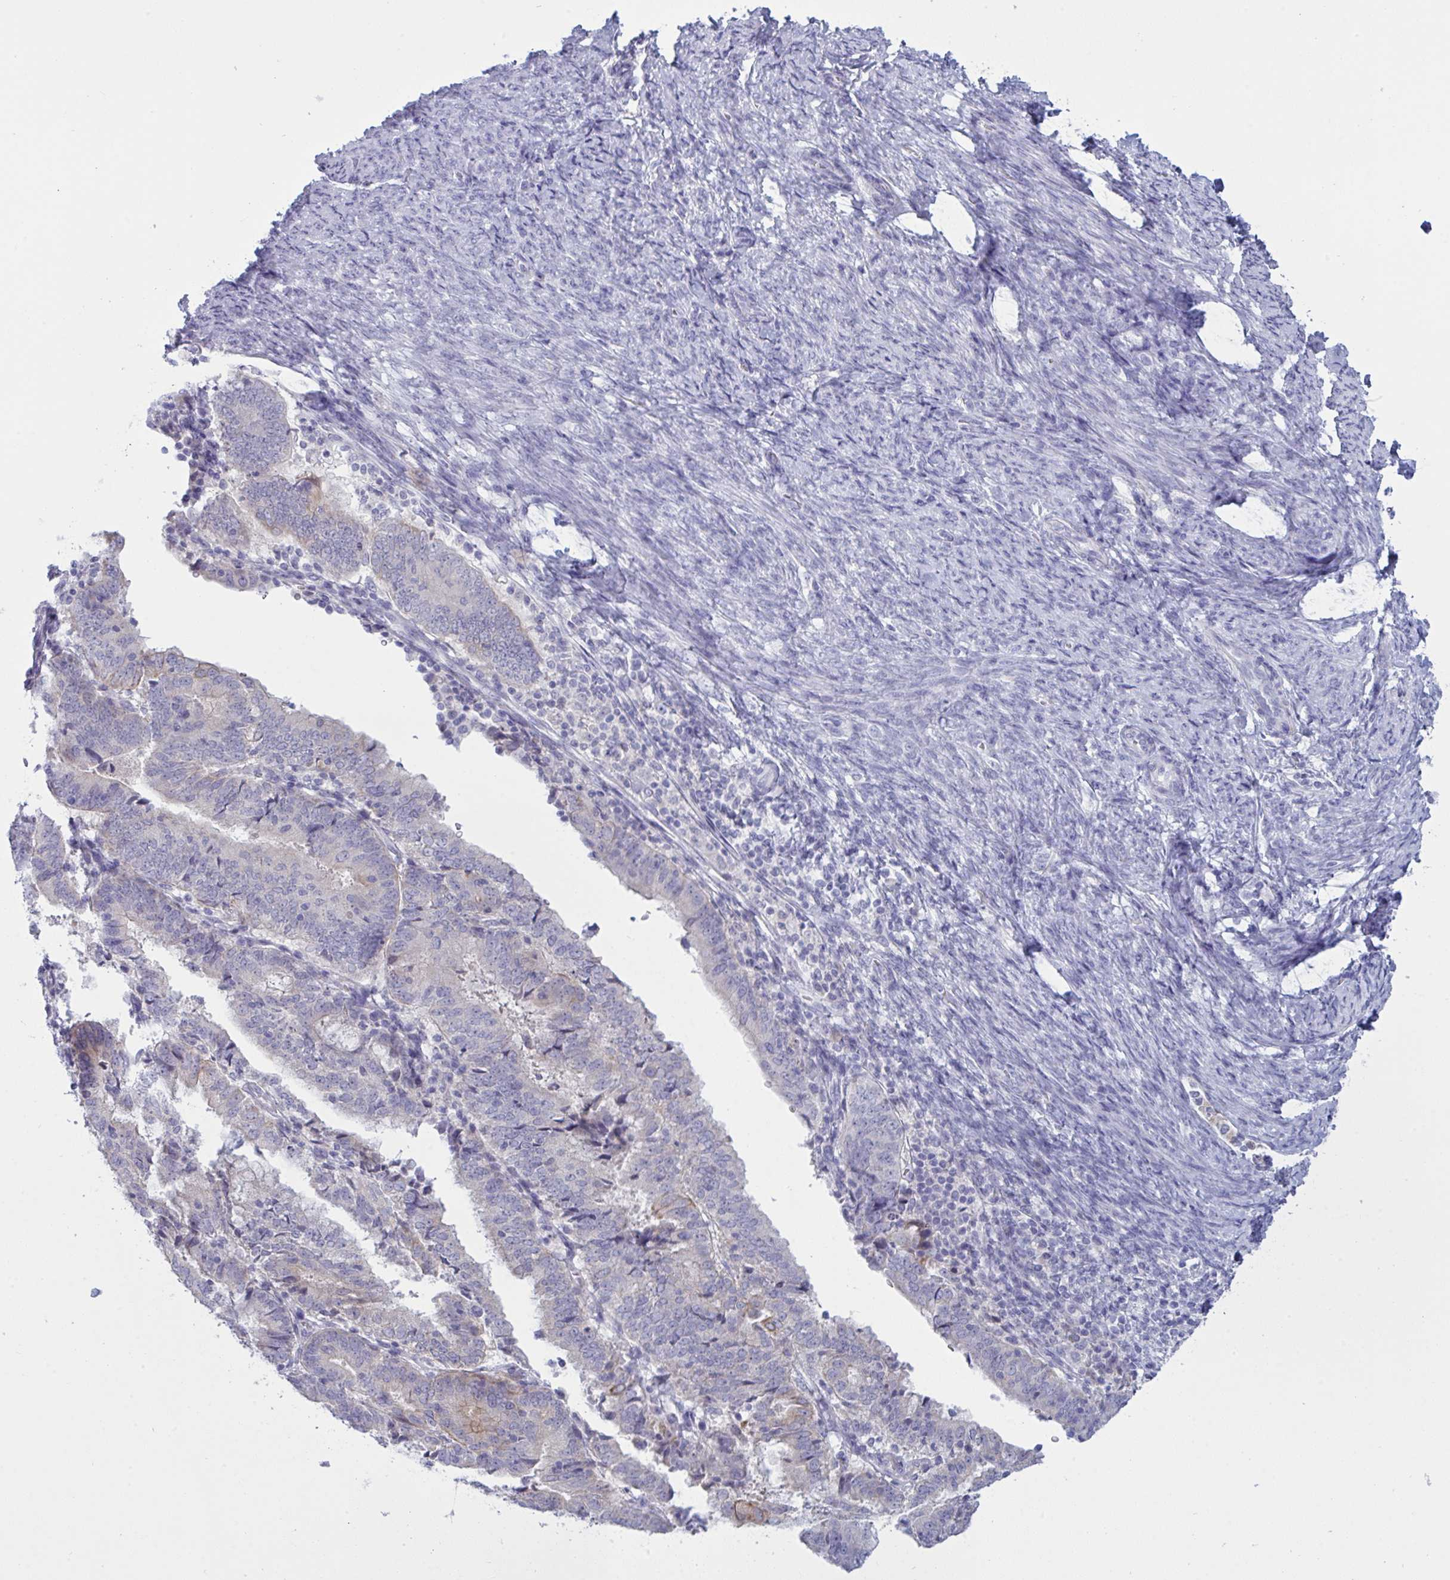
{"staining": {"intensity": "negative", "quantity": "none", "location": "none"}, "tissue": "endometrial cancer", "cell_type": "Tumor cells", "image_type": "cancer", "snomed": [{"axis": "morphology", "description": "Adenocarcinoma, NOS"}, {"axis": "topography", "description": "Endometrium"}], "caption": "Tumor cells are negative for protein expression in human endometrial adenocarcinoma.", "gene": "TENT5D", "patient": {"sex": "female", "age": 70}}